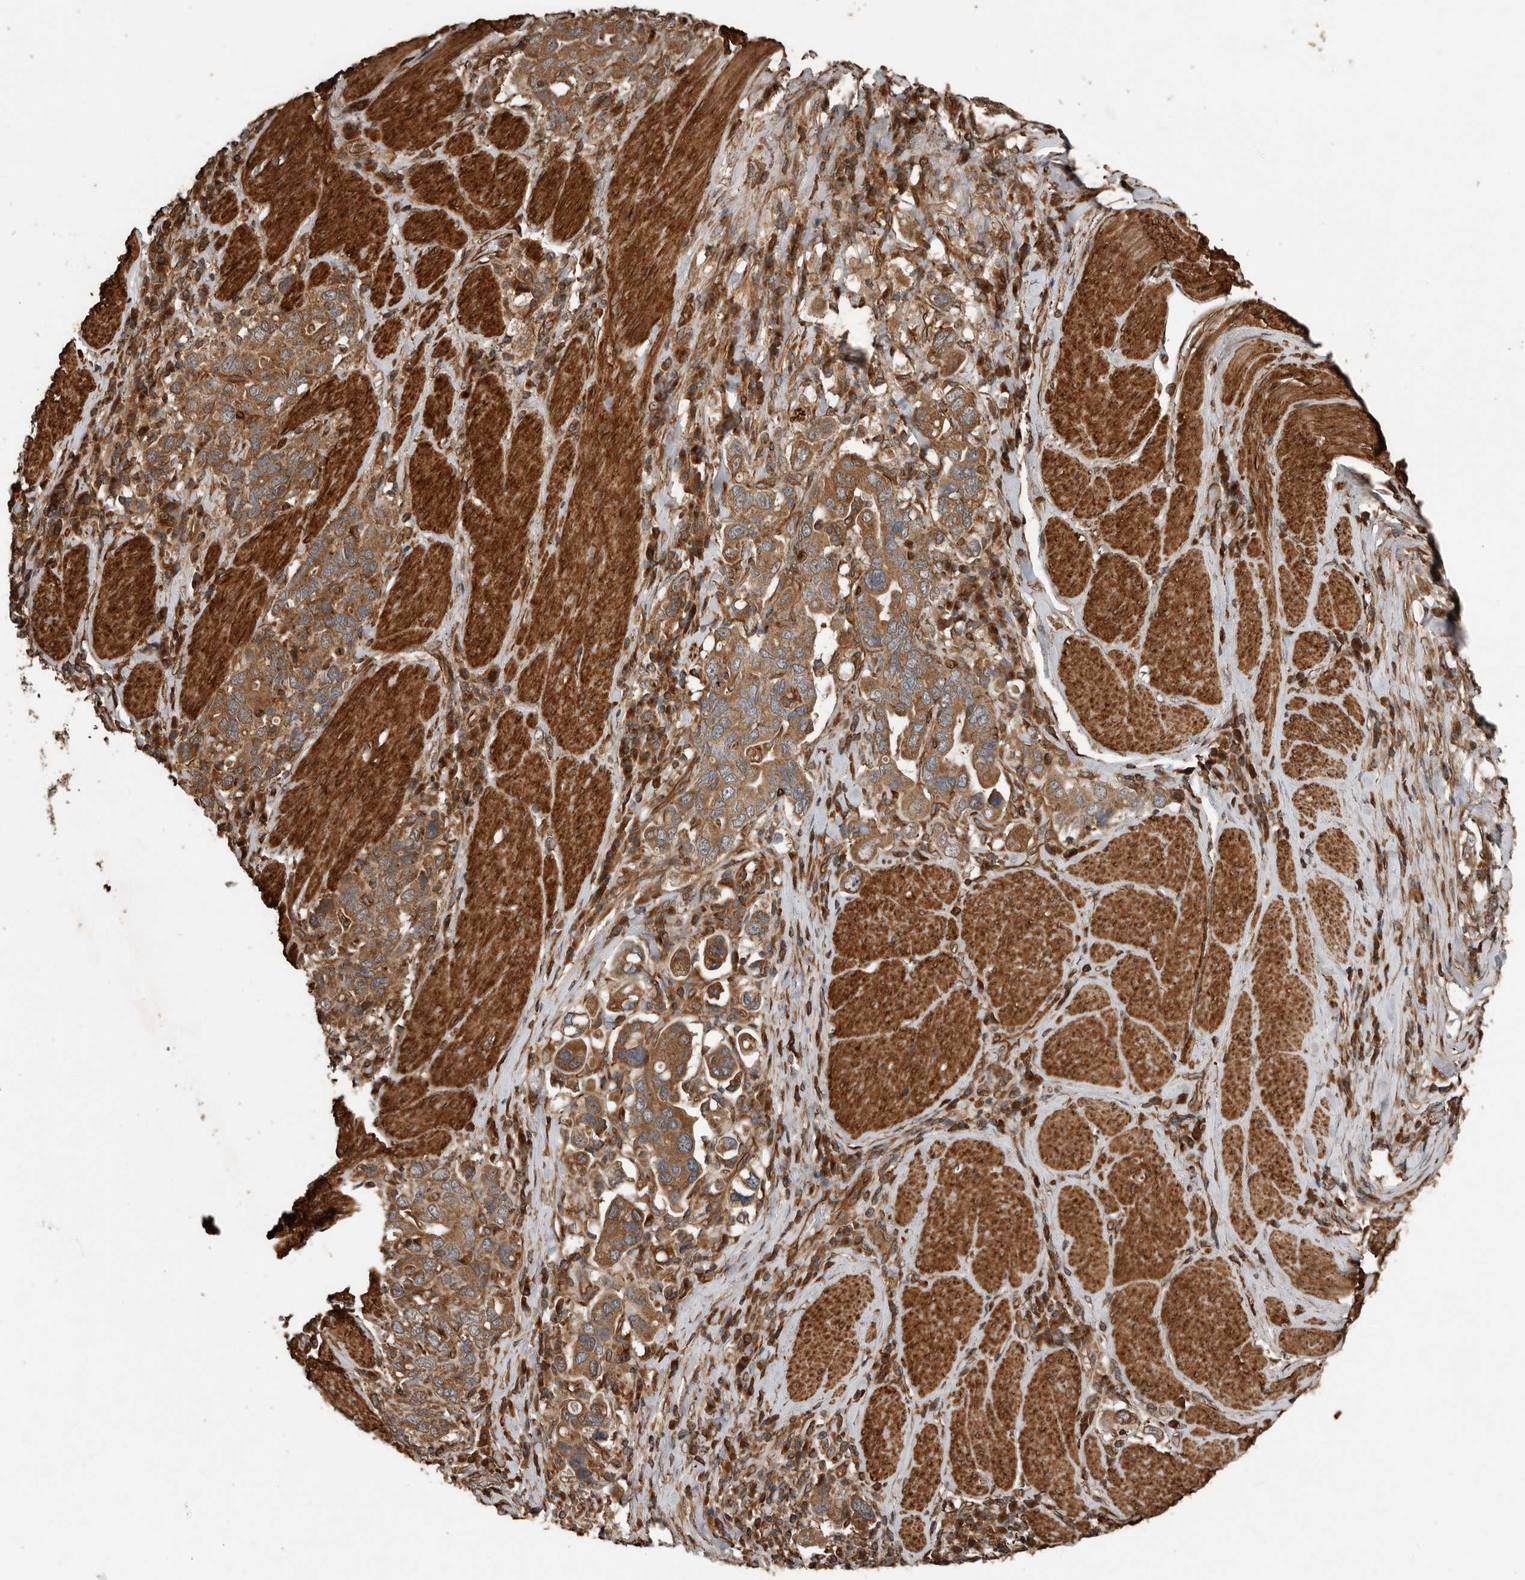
{"staining": {"intensity": "moderate", "quantity": ">75%", "location": "cytoplasmic/membranous"}, "tissue": "stomach cancer", "cell_type": "Tumor cells", "image_type": "cancer", "snomed": [{"axis": "morphology", "description": "Adenocarcinoma, NOS"}, {"axis": "topography", "description": "Stomach, upper"}], "caption": "High-power microscopy captured an IHC photomicrograph of stomach cancer, revealing moderate cytoplasmic/membranous staining in approximately >75% of tumor cells.", "gene": "YOD1", "patient": {"sex": "male", "age": 62}}